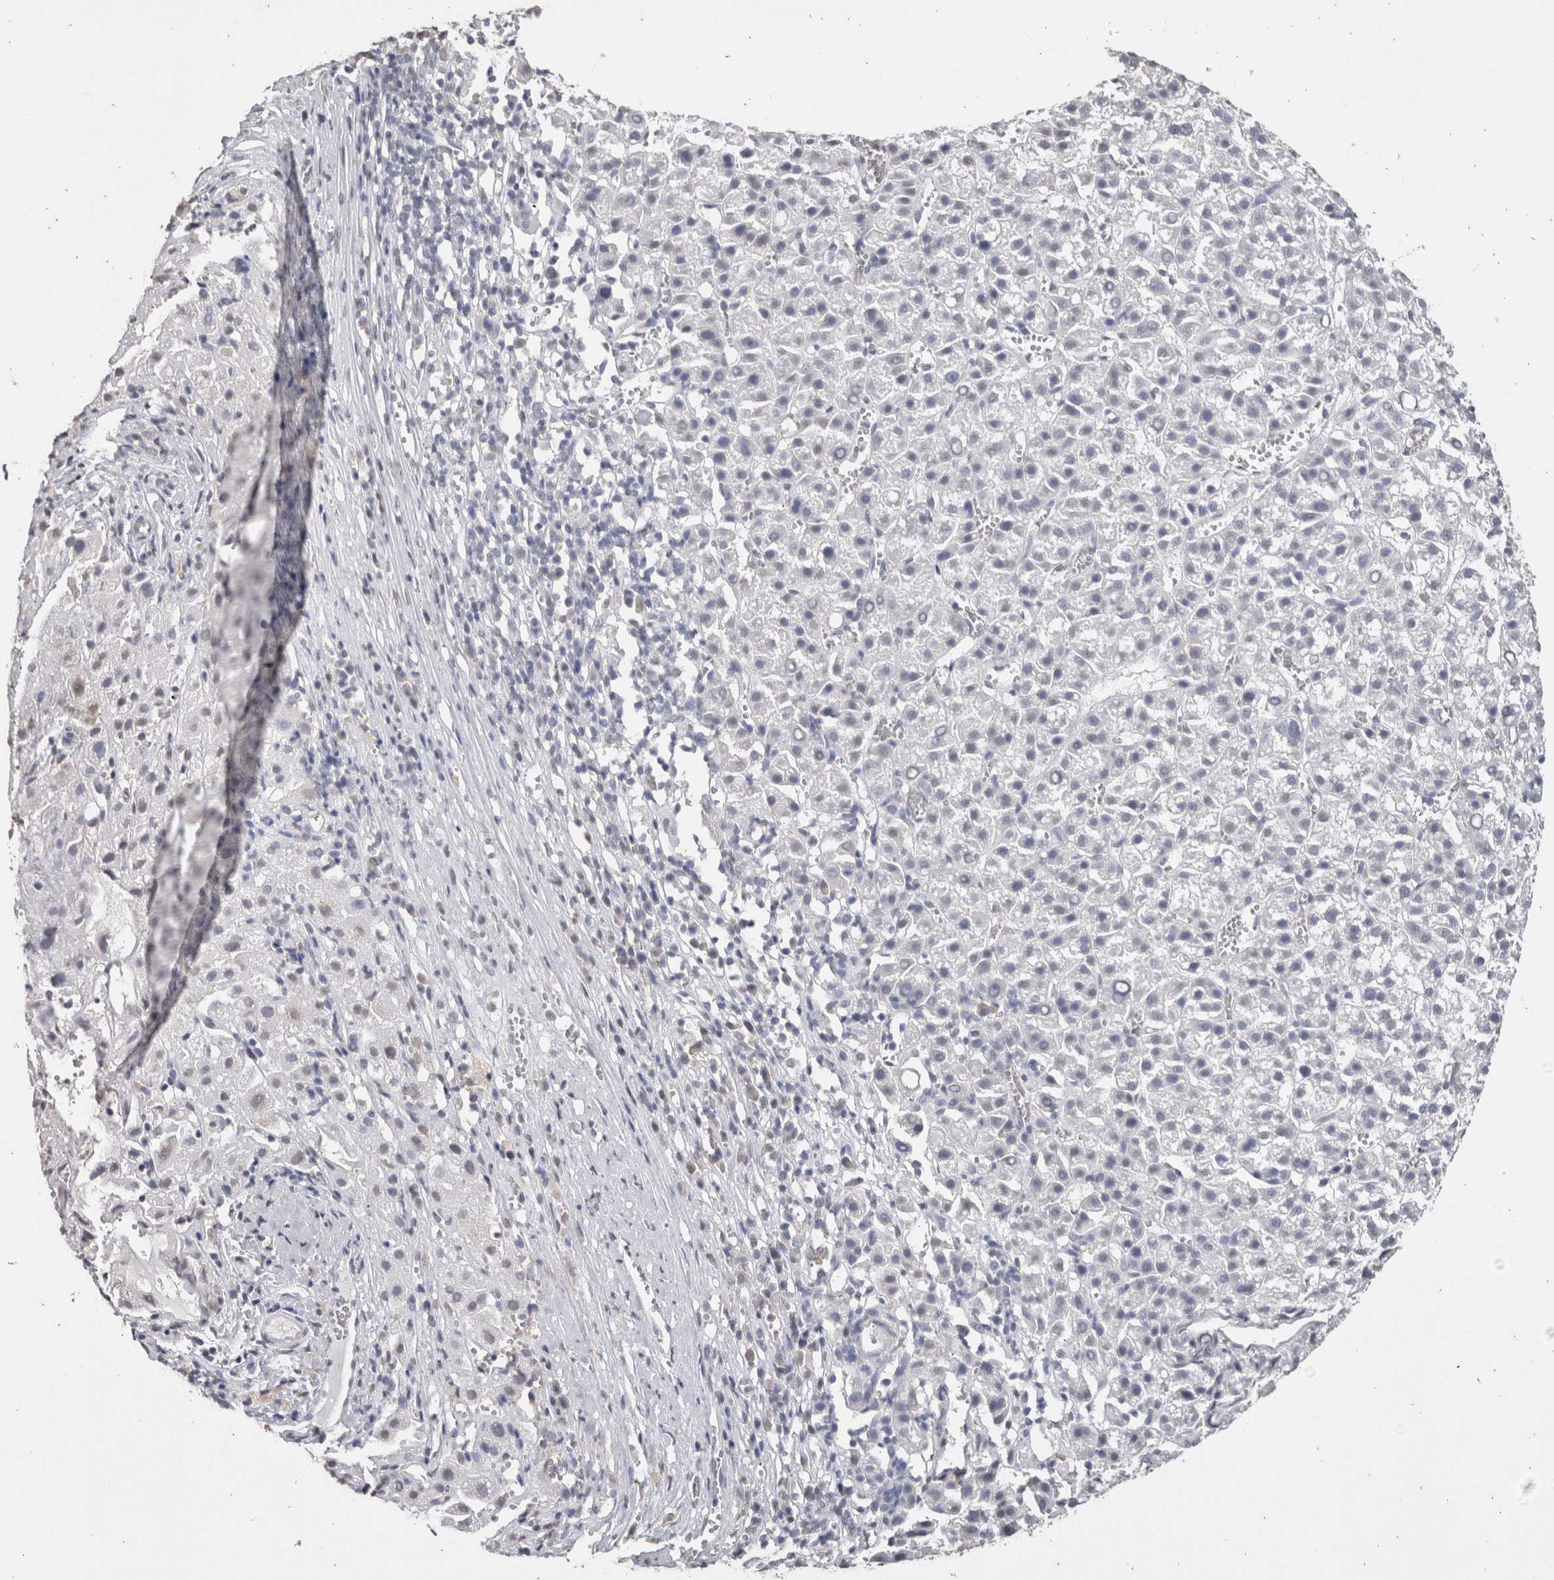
{"staining": {"intensity": "negative", "quantity": "none", "location": "none"}, "tissue": "liver cancer", "cell_type": "Tumor cells", "image_type": "cancer", "snomed": [{"axis": "morphology", "description": "Carcinoma, Hepatocellular, NOS"}, {"axis": "topography", "description": "Liver"}], "caption": "The histopathology image exhibits no significant staining in tumor cells of liver hepatocellular carcinoma. (Immunohistochemistry, brightfield microscopy, high magnification).", "gene": "LGALS2", "patient": {"sex": "female", "age": 58}}